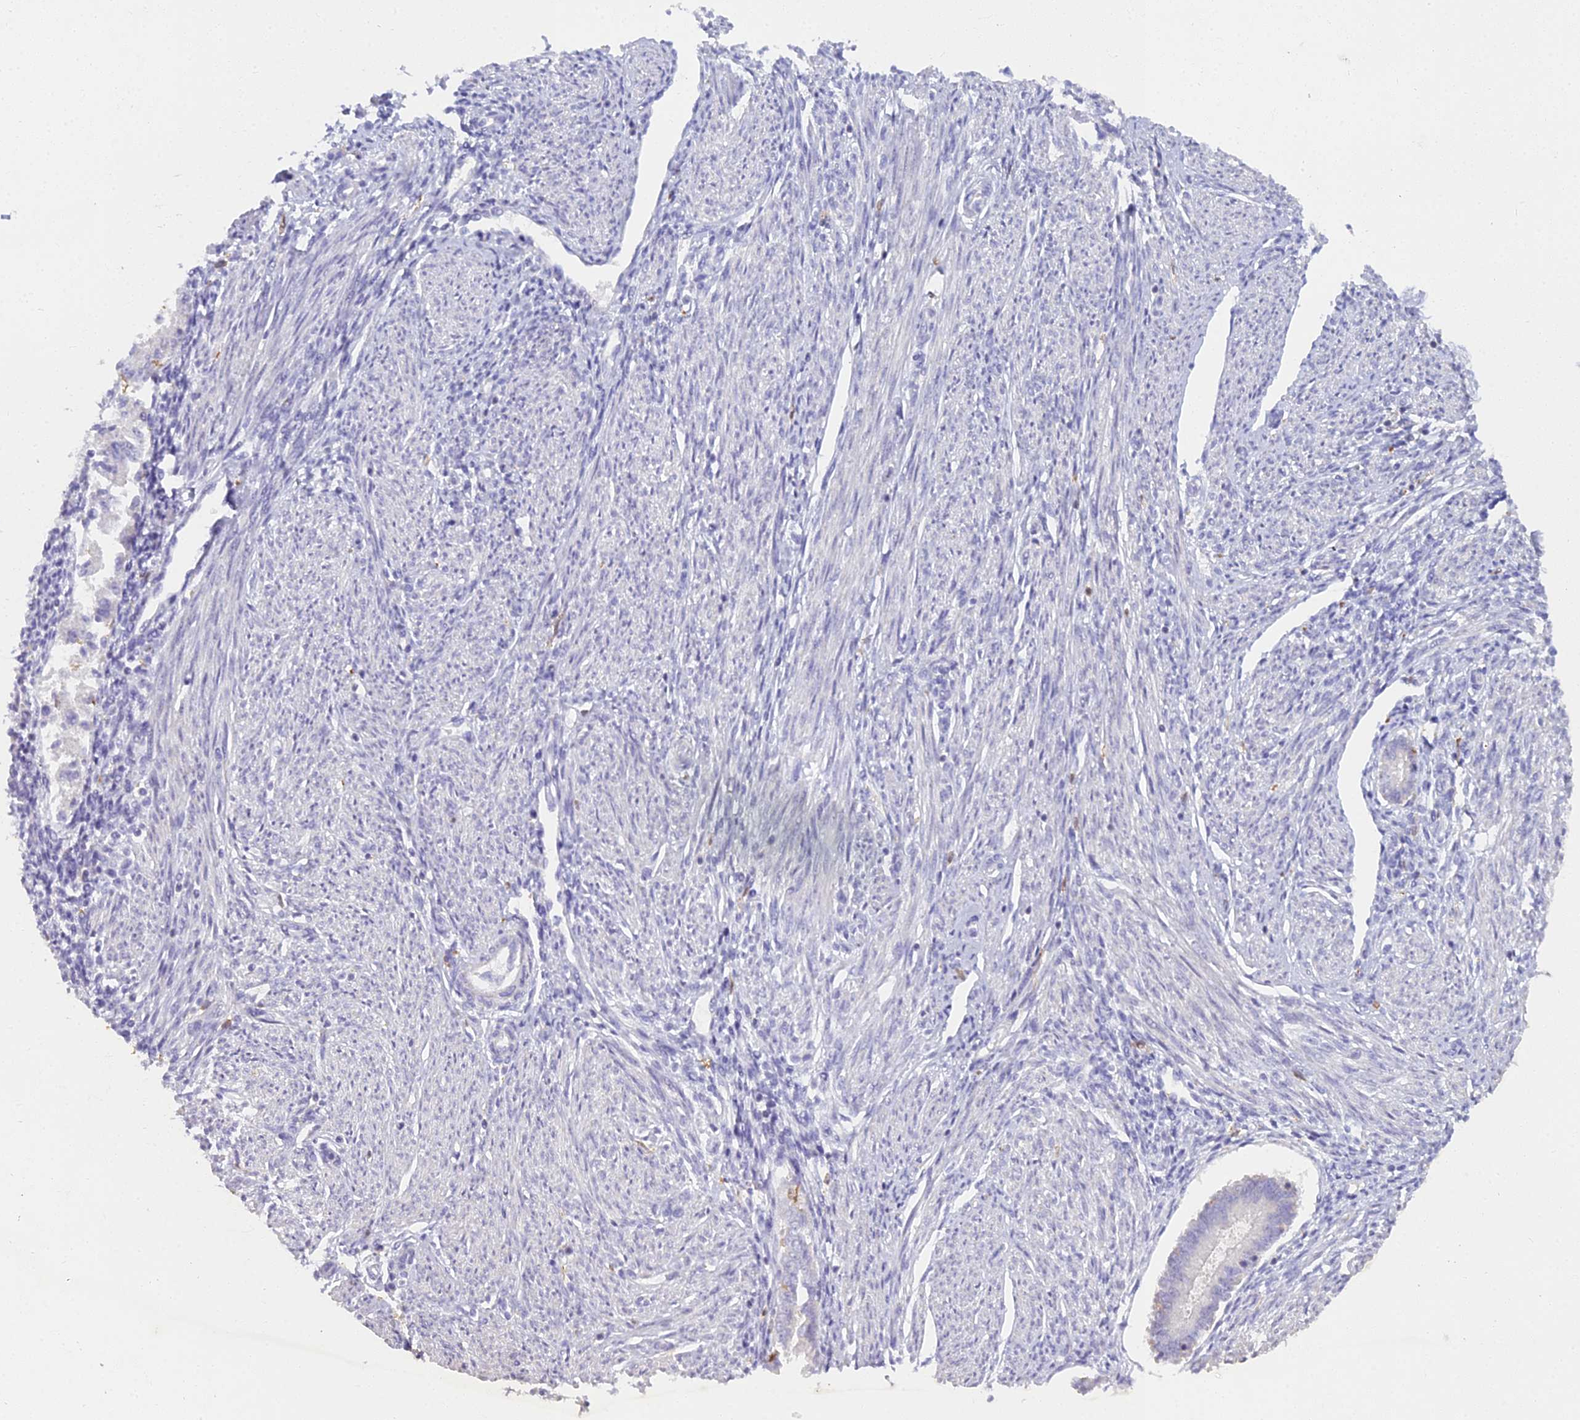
{"staining": {"intensity": "negative", "quantity": "none", "location": "none"}, "tissue": "endometrium", "cell_type": "Cells in endometrial stroma", "image_type": "normal", "snomed": [{"axis": "morphology", "description": "Normal tissue, NOS"}, {"axis": "topography", "description": "Uterus"}, {"axis": "topography", "description": "Endometrium"}], "caption": "An immunohistochemistry micrograph of benign endometrium is shown. There is no staining in cells in endometrial stroma of endometrium. (Brightfield microscopy of DAB immunohistochemistry at high magnification).", "gene": "BLNK", "patient": {"sex": "female", "age": 48}}